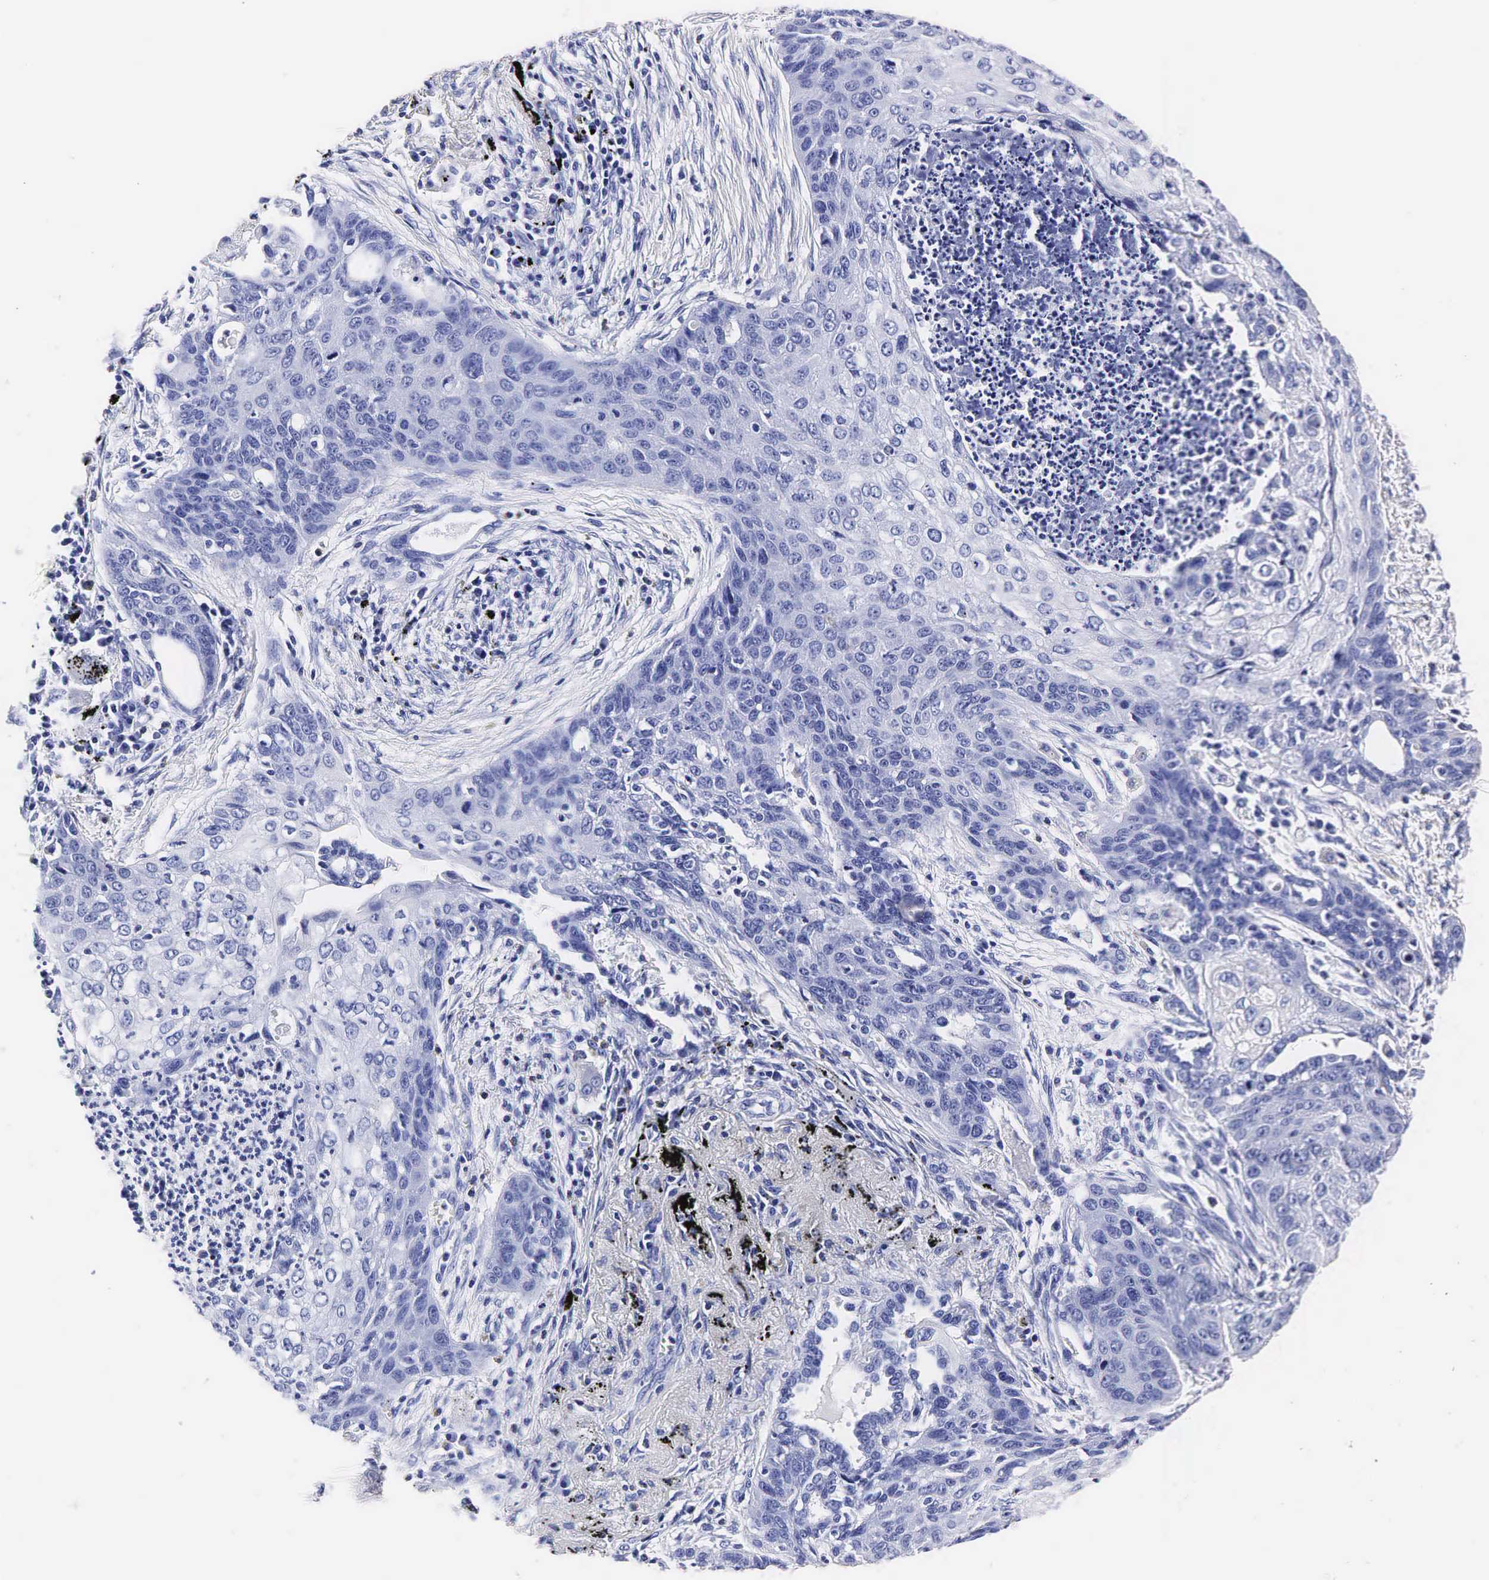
{"staining": {"intensity": "negative", "quantity": "none", "location": "none"}, "tissue": "lung cancer", "cell_type": "Tumor cells", "image_type": "cancer", "snomed": [{"axis": "morphology", "description": "Squamous cell carcinoma, NOS"}, {"axis": "topography", "description": "Lung"}], "caption": "Photomicrograph shows no significant protein positivity in tumor cells of lung cancer. Nuclei are stained in blue.", "gene": "KLK3", "patient": {"sex": "male", "age": 71}}